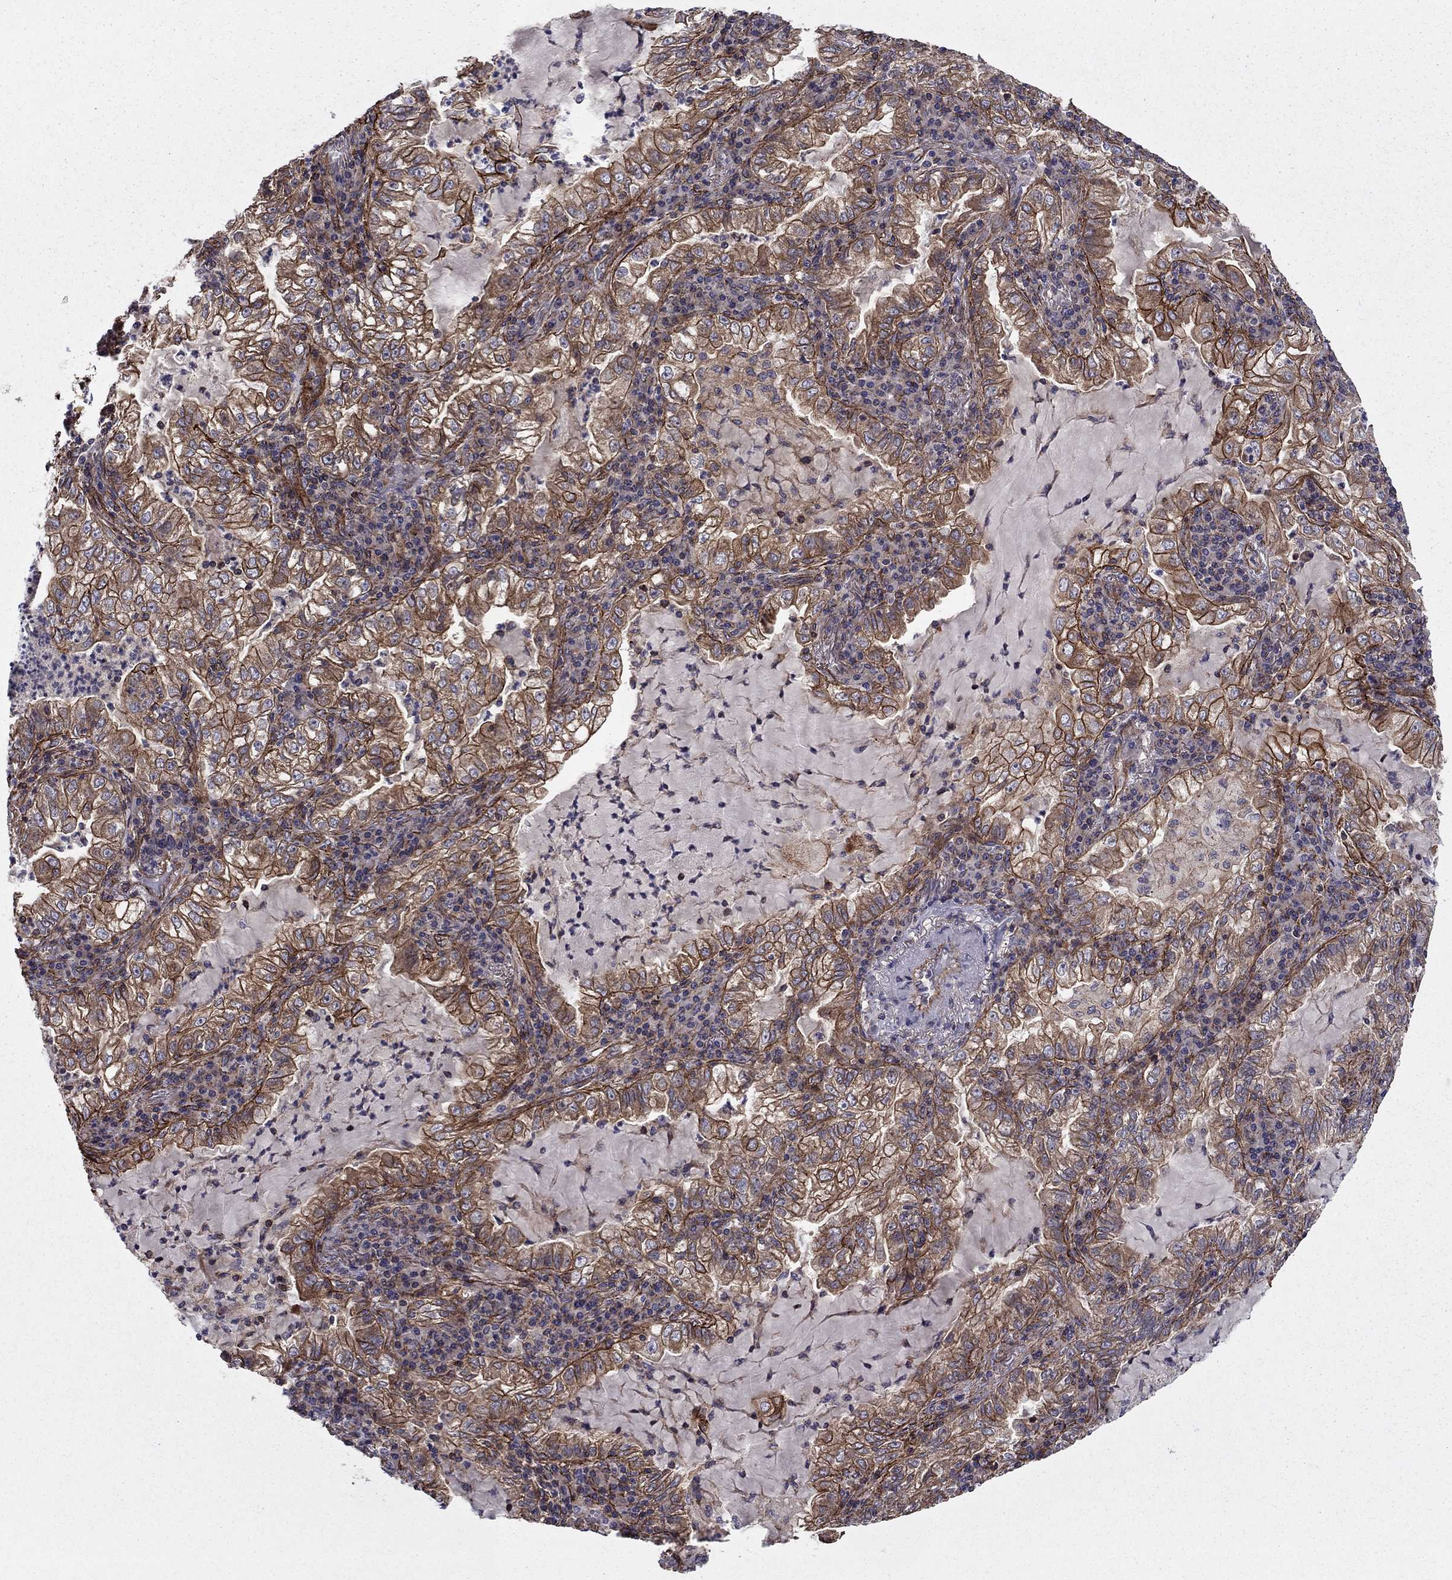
{"staining": {"intensity": "strong", "quantity": ">75%", "location": "cytoplasmic/membranous"}, "tissue": "lung cancer", "cell_type": "Tumor cells", "image_type": "cancer", "snomed": [{"axis": "morphology", "description": "Adenocarcinoma, NOS"}, {"axis": "topography", "description": "Lung"}], "caption": "Immunohistochemical staining of adenocarcinoma (lung) shows strong cytoplasmic/membranous protein positivity in about >75% of tumor cells.", "gene": "SHMT1", "patient": {"sex": "female", "age": 73}}